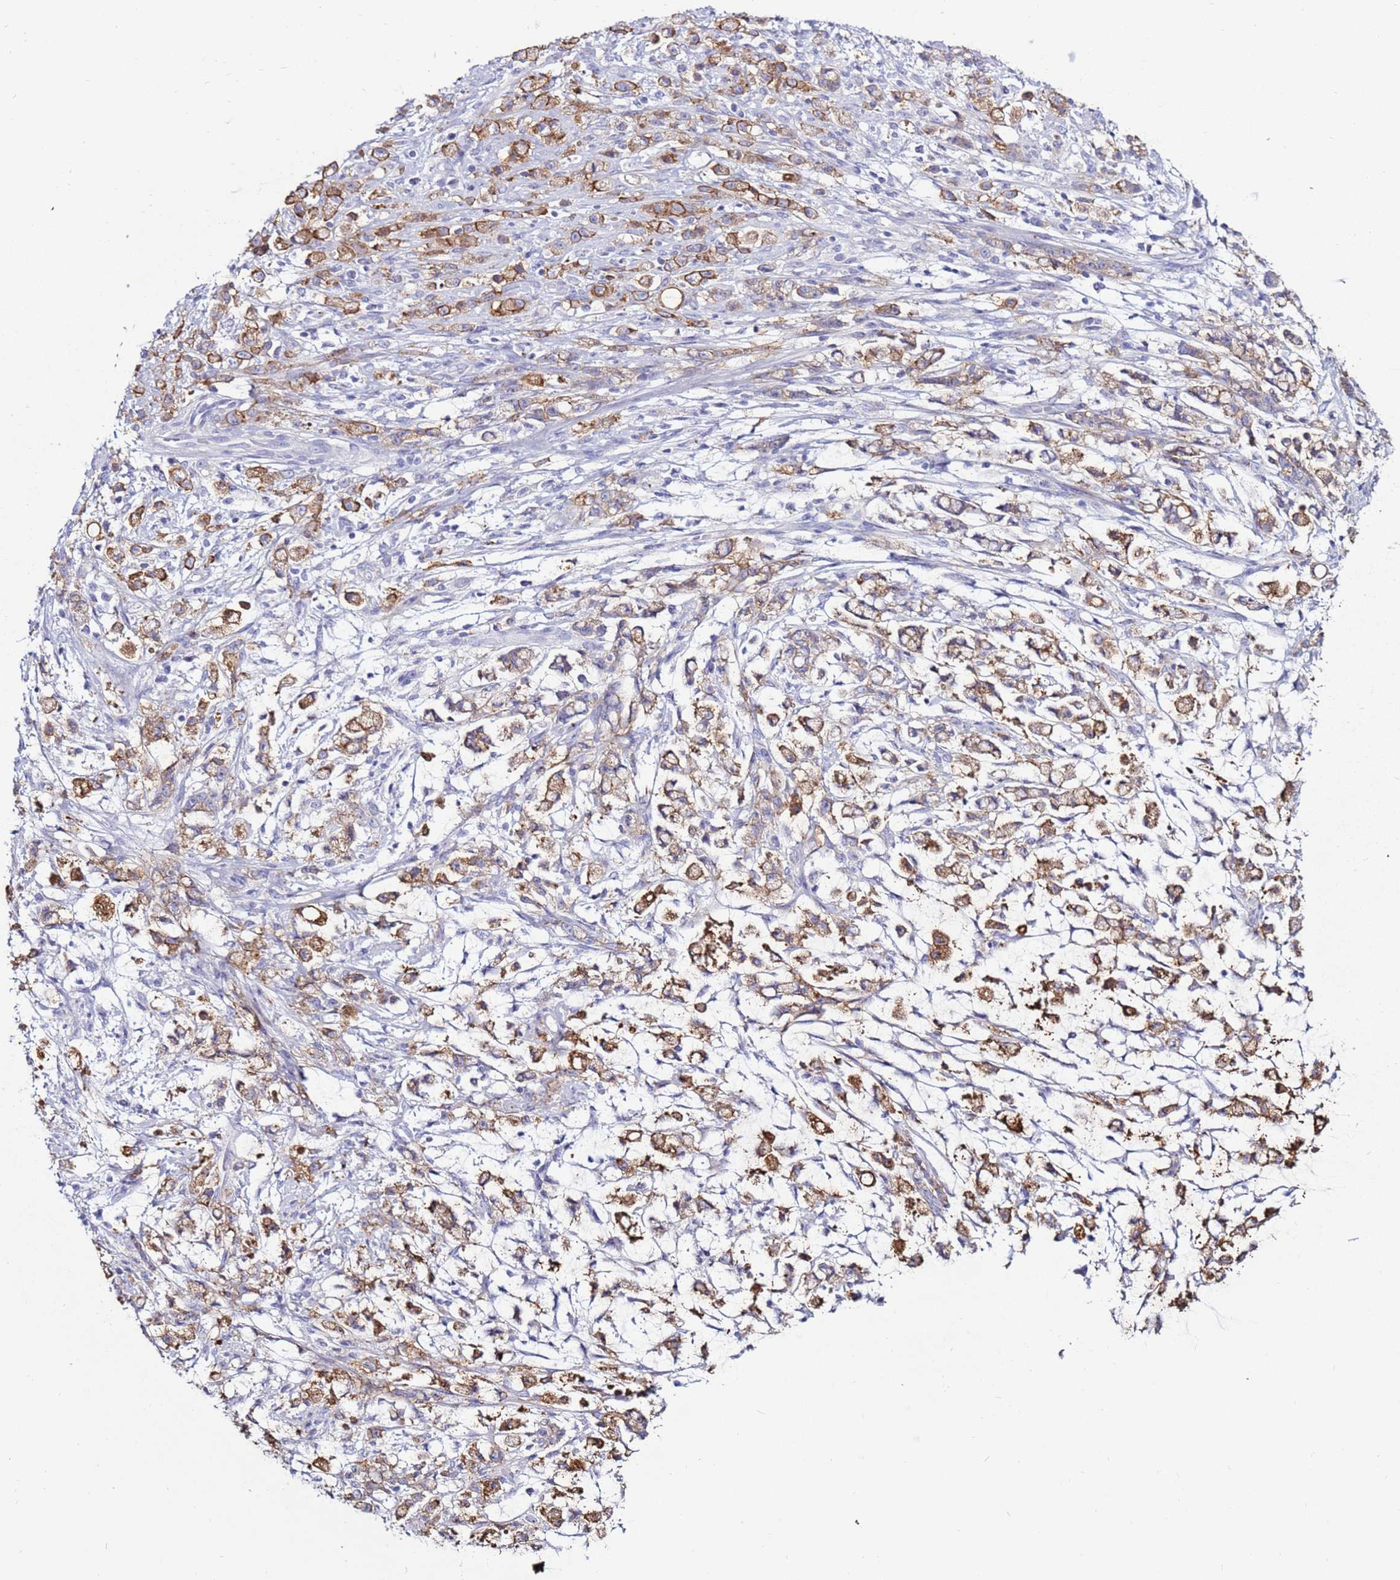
{"staining": {"intensity": "strong", "quantity": ">75%", "location": "cytoplasmic/membranous"}, "tissue": "stomach cancer", "cell_type": "Tumor cells", "image_type": "cancer", "snomed": [{"axis": "morphology", "description": "Adenocarcinoma, NOS"}, {"axis": "topography", "description": "Stomach"}], "caption": "This histopathology image reveals stomach cancer (adenocarcinoma) stained with IHC to label a protein in brown. The cytoplasmic/membranous of tumor cells show strong positivity for the protein. Nuclei are counter-stained blue.", "gene": "GPN3", "patient": {"sex": "female", "age": 60}}